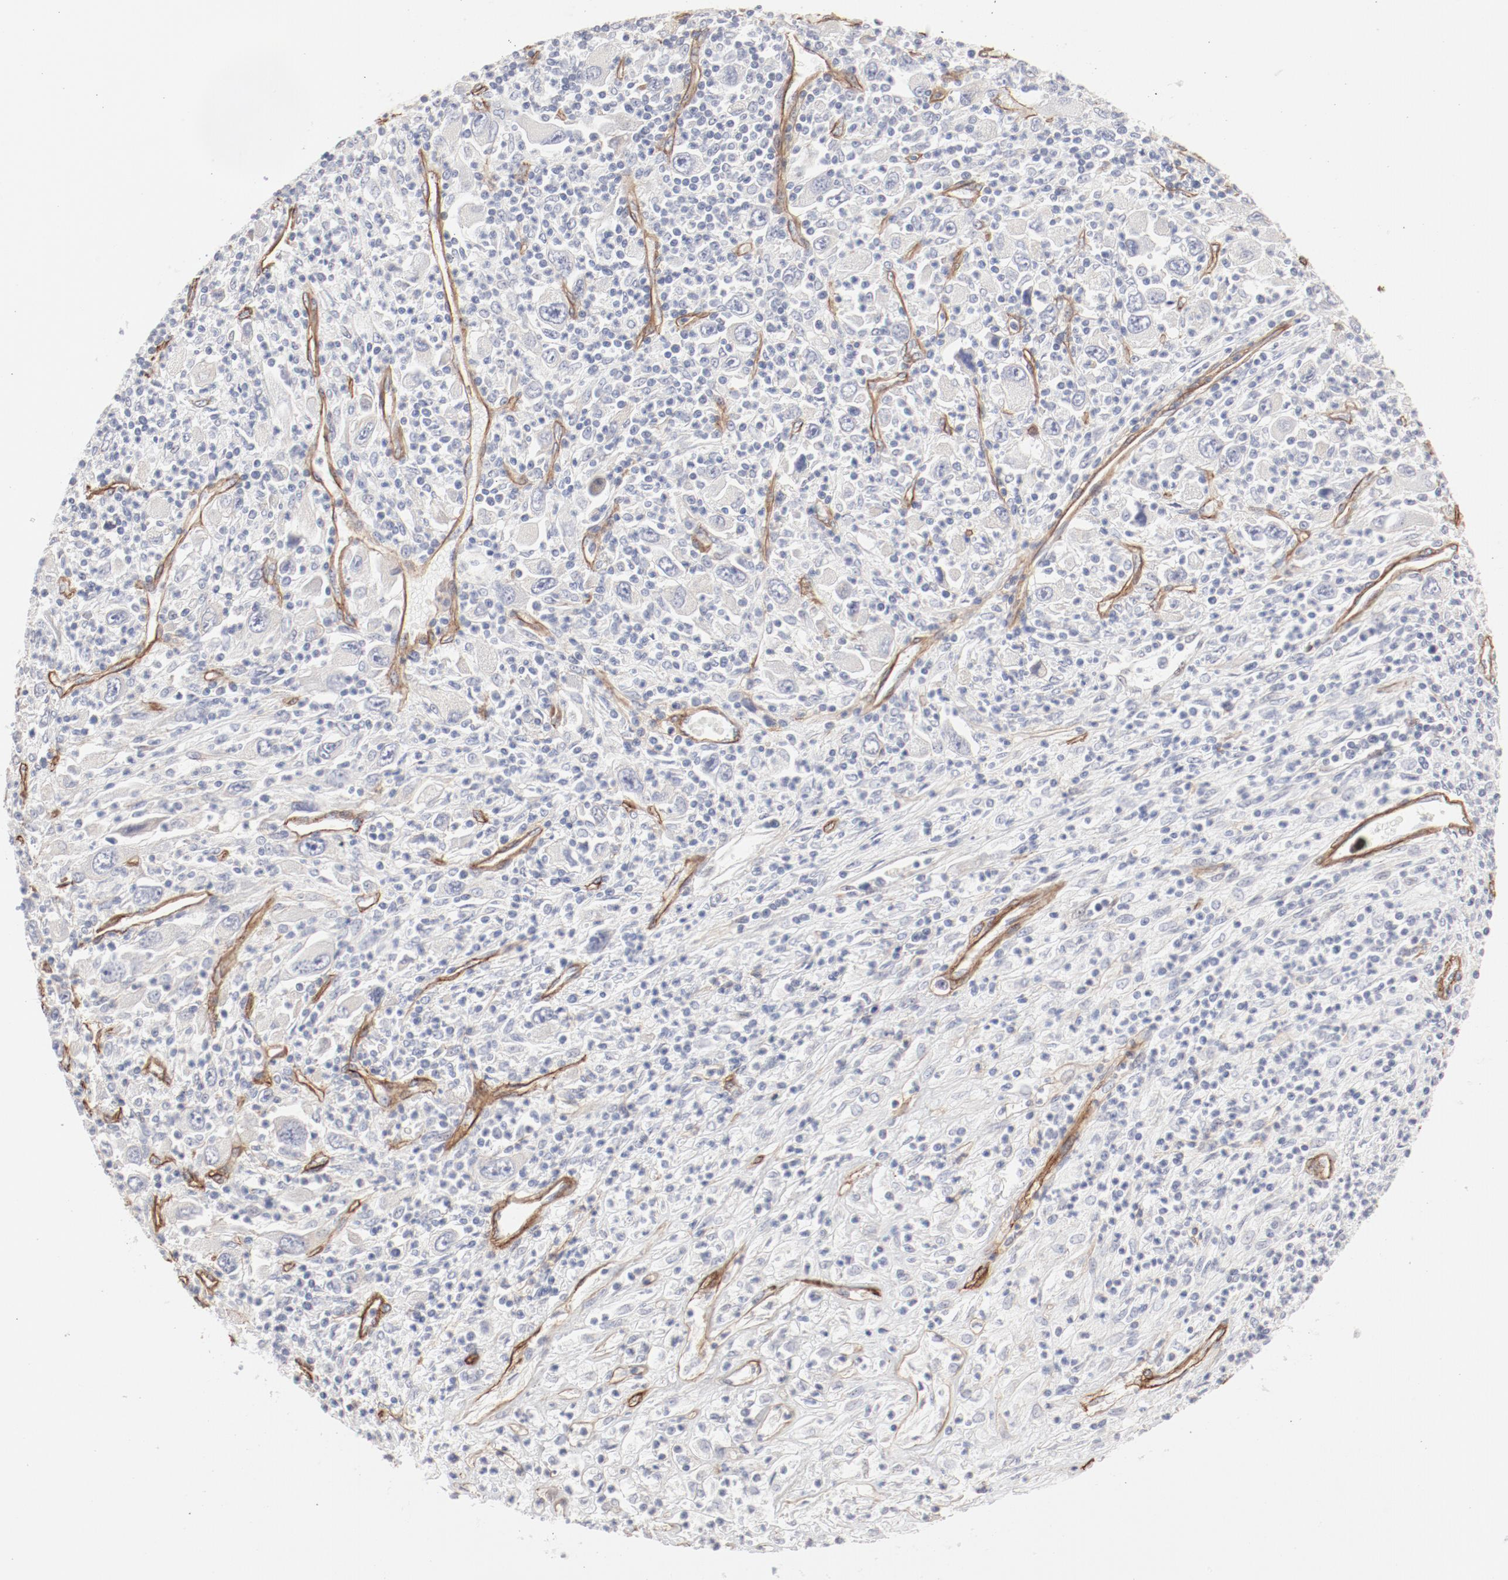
{"staining": {"intensity": "negative", "quantity": "none", "location": "none"}, "tissue": "melanoma", "cell_type": "Tumor cells", "image_type": "cancer", "snomed": [{"axis": "morphology", "description": "Malignant melanoma, Metastatic site"}, {"axis": "topography", "description": "Skin"}], "caption": "Malignant melanoma (metastatic site) stained for a protein using immunohistochemistry exhibits no staining tumor cells.", "gene": "MAGED4", "patient": {"sex": "female", "age": 56}}